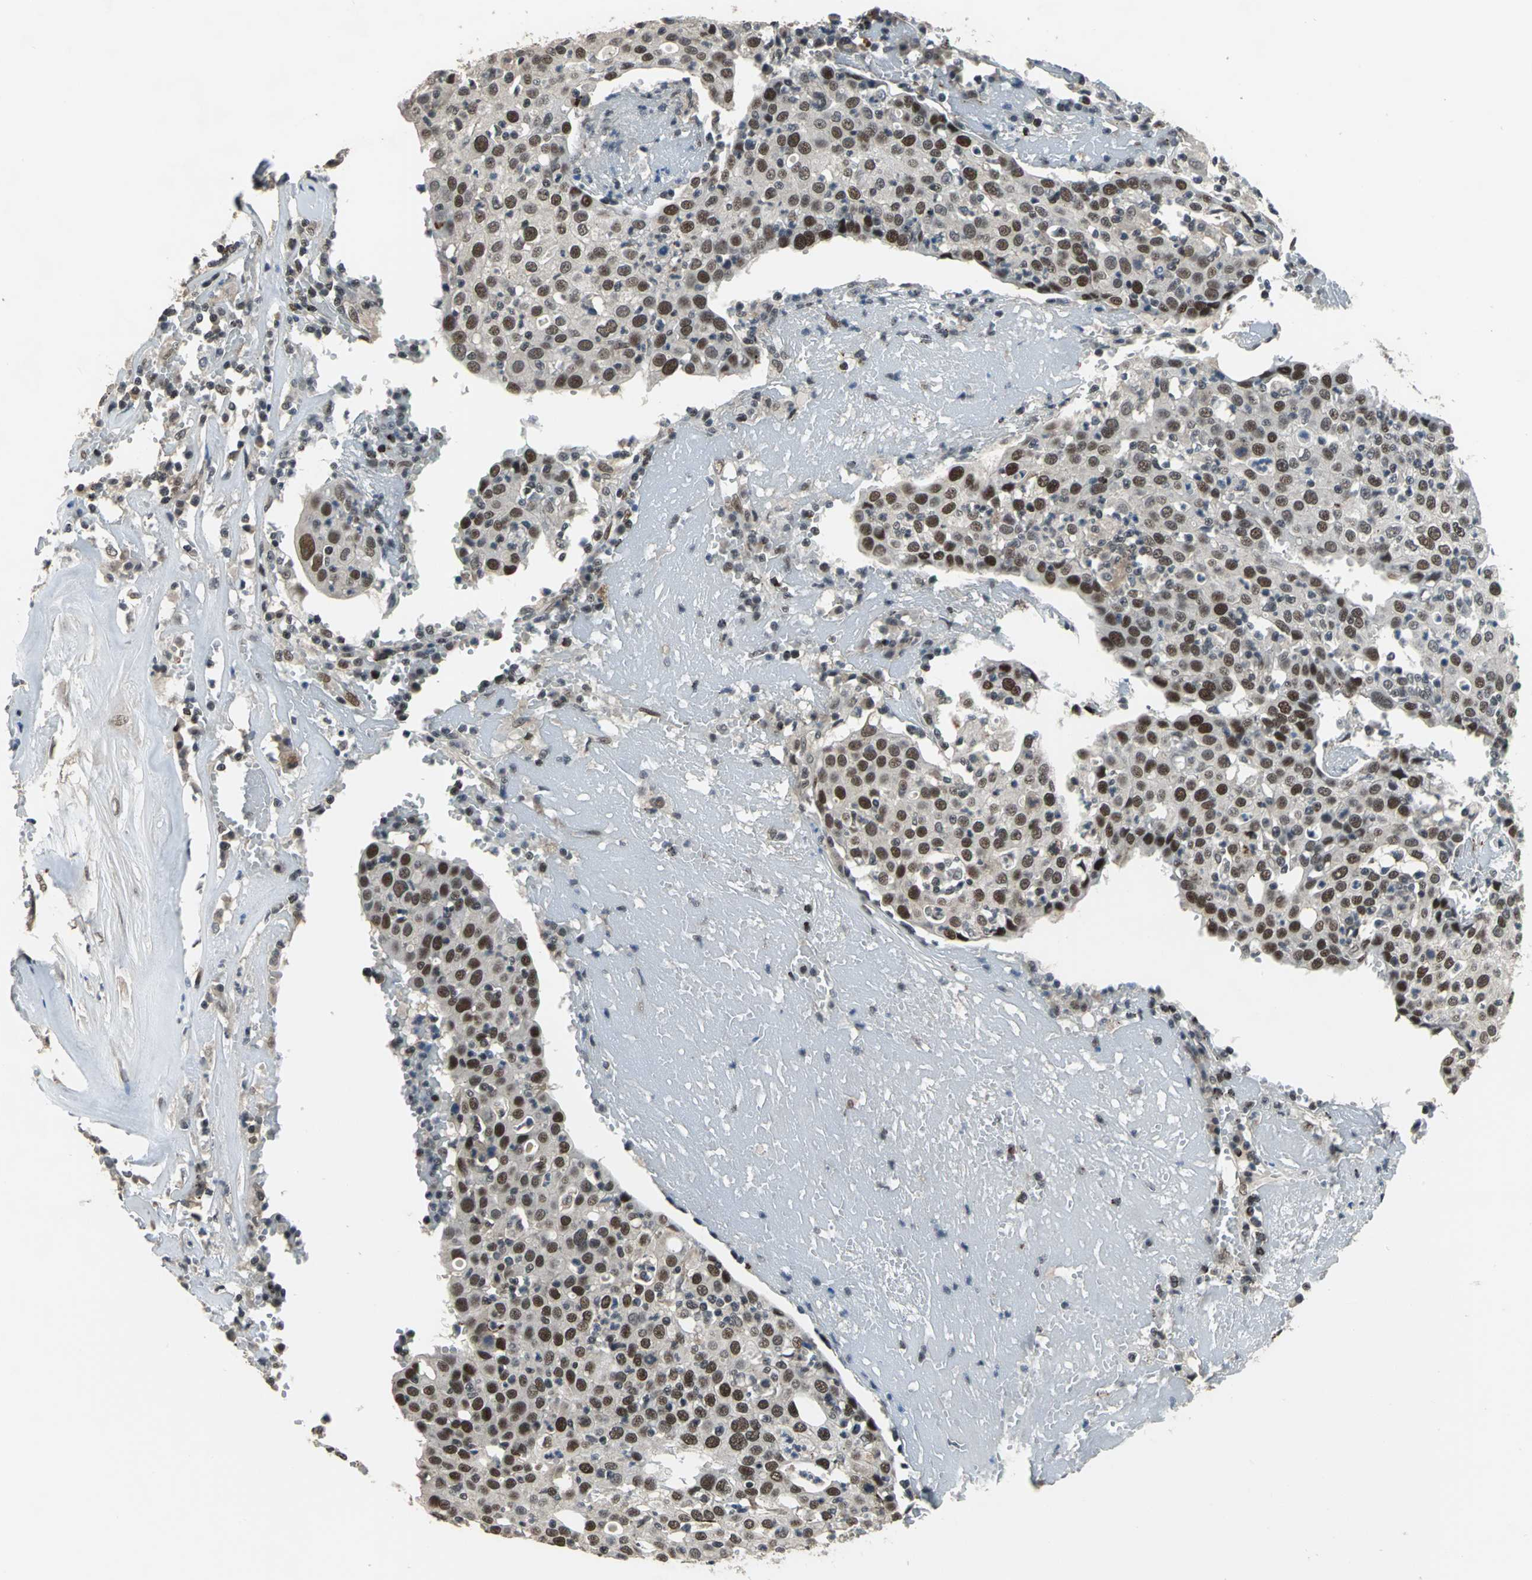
{"staining": {"intensity": "strong", "quantity": "25%-75%", "location": "nuclear"}, "tissue": "head and neck cancer", "cell_type": "Tumor cells", "image_type": "cancer", "snomed": [{"axis": "morphology", "description": "Adenocarcinoma, NOS"}, {"axis": "topography", "description": "Salivary gland"}, {"axis": "topography", "description": "Head-Neck"}], "caption": "Immunohistochemical staining of head and neck cancer (adenocarcinoma) shows high levels of strong nuclear positivity in about 25%-75% of tumor cells. Using DAB (3,3'-diaminobenzidine) (brown) and hematoxylin (blue) stains, captured at high magnification using brightfield microscopy.", "gene": "ELF2", "patient": {"sex": "female", "age": 65}}